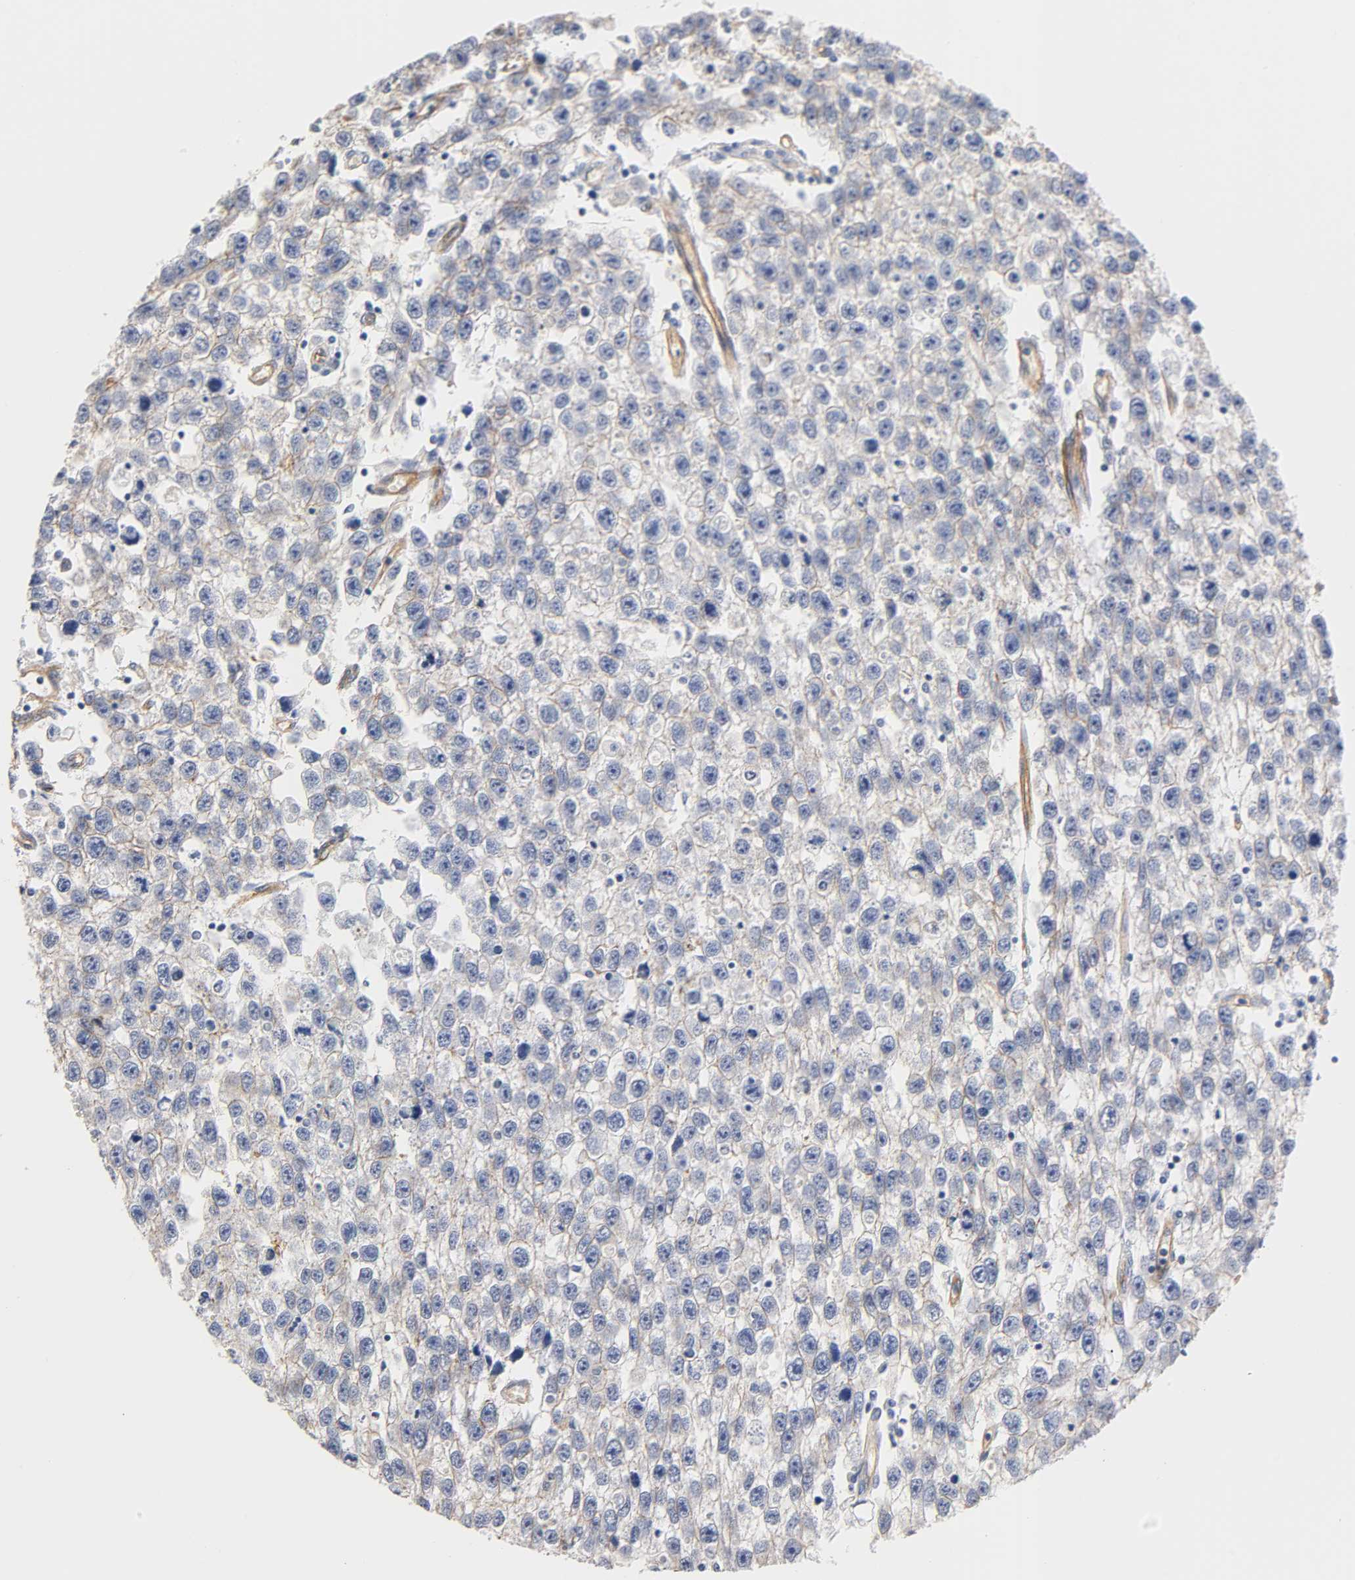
{"staining": {"intensity": "weak", "quantity": "<25%", "location": "cytoplasmic/membranous"}, "tissue": "testis cancer", "cell_type": "Tumor cells", "image_type": "cancer", "snomed": [{"axis": "morphology", "description": "Seminoma, NOS"}, {"axis": "topography", "description": "Testis"}], "caption": "There is no significant staining in tumor cells of testis cancer. (Stains: DAB immunohistochemistry (IHC) with hematoxylin counter stain, Microscopy: brightfield microscopy at high magnification).", "gene": "SPTAN1", "patient": {"sex": "male", "age": 33}}